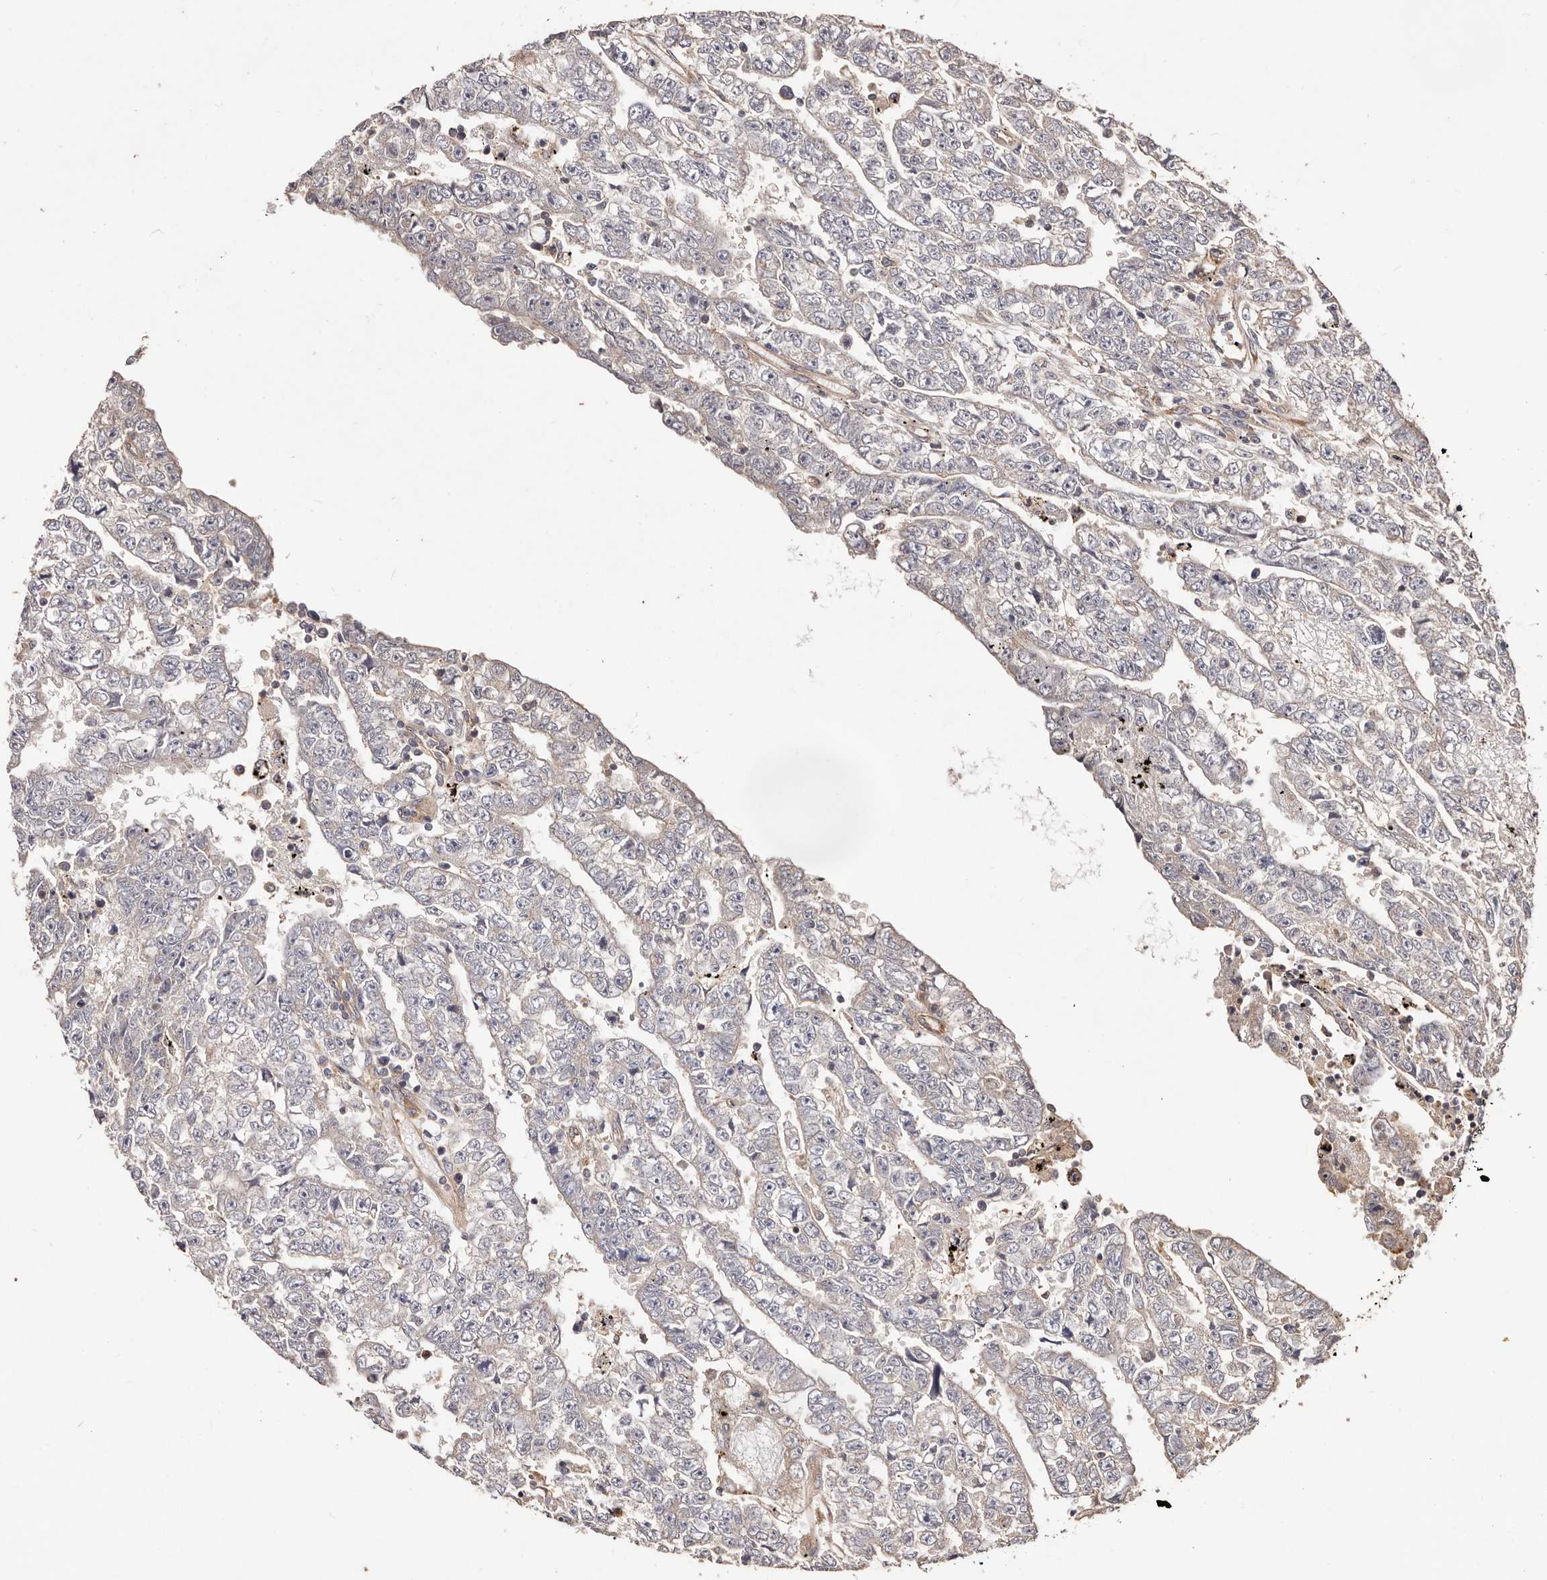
{"staining": {"intensity": "negative", "quantity": "none", "location": "none"}, "tissue": "testis cancer", "cell_type": "Tumor cells", "image_type": "cancer", "snomed": [{"axis": "morphology", "description": "Carcinoma, Embryonal, NOS"}, {"axis": "topography", "description": "Testis"}], "caption": "IHC photomicrograph of human testis cancer (embryonal carcinoma) stained for a protein (brown), which displays no staining in tumor cells.", "gene": "CCL14", "patient": {"sex": "male", "age": 25}}